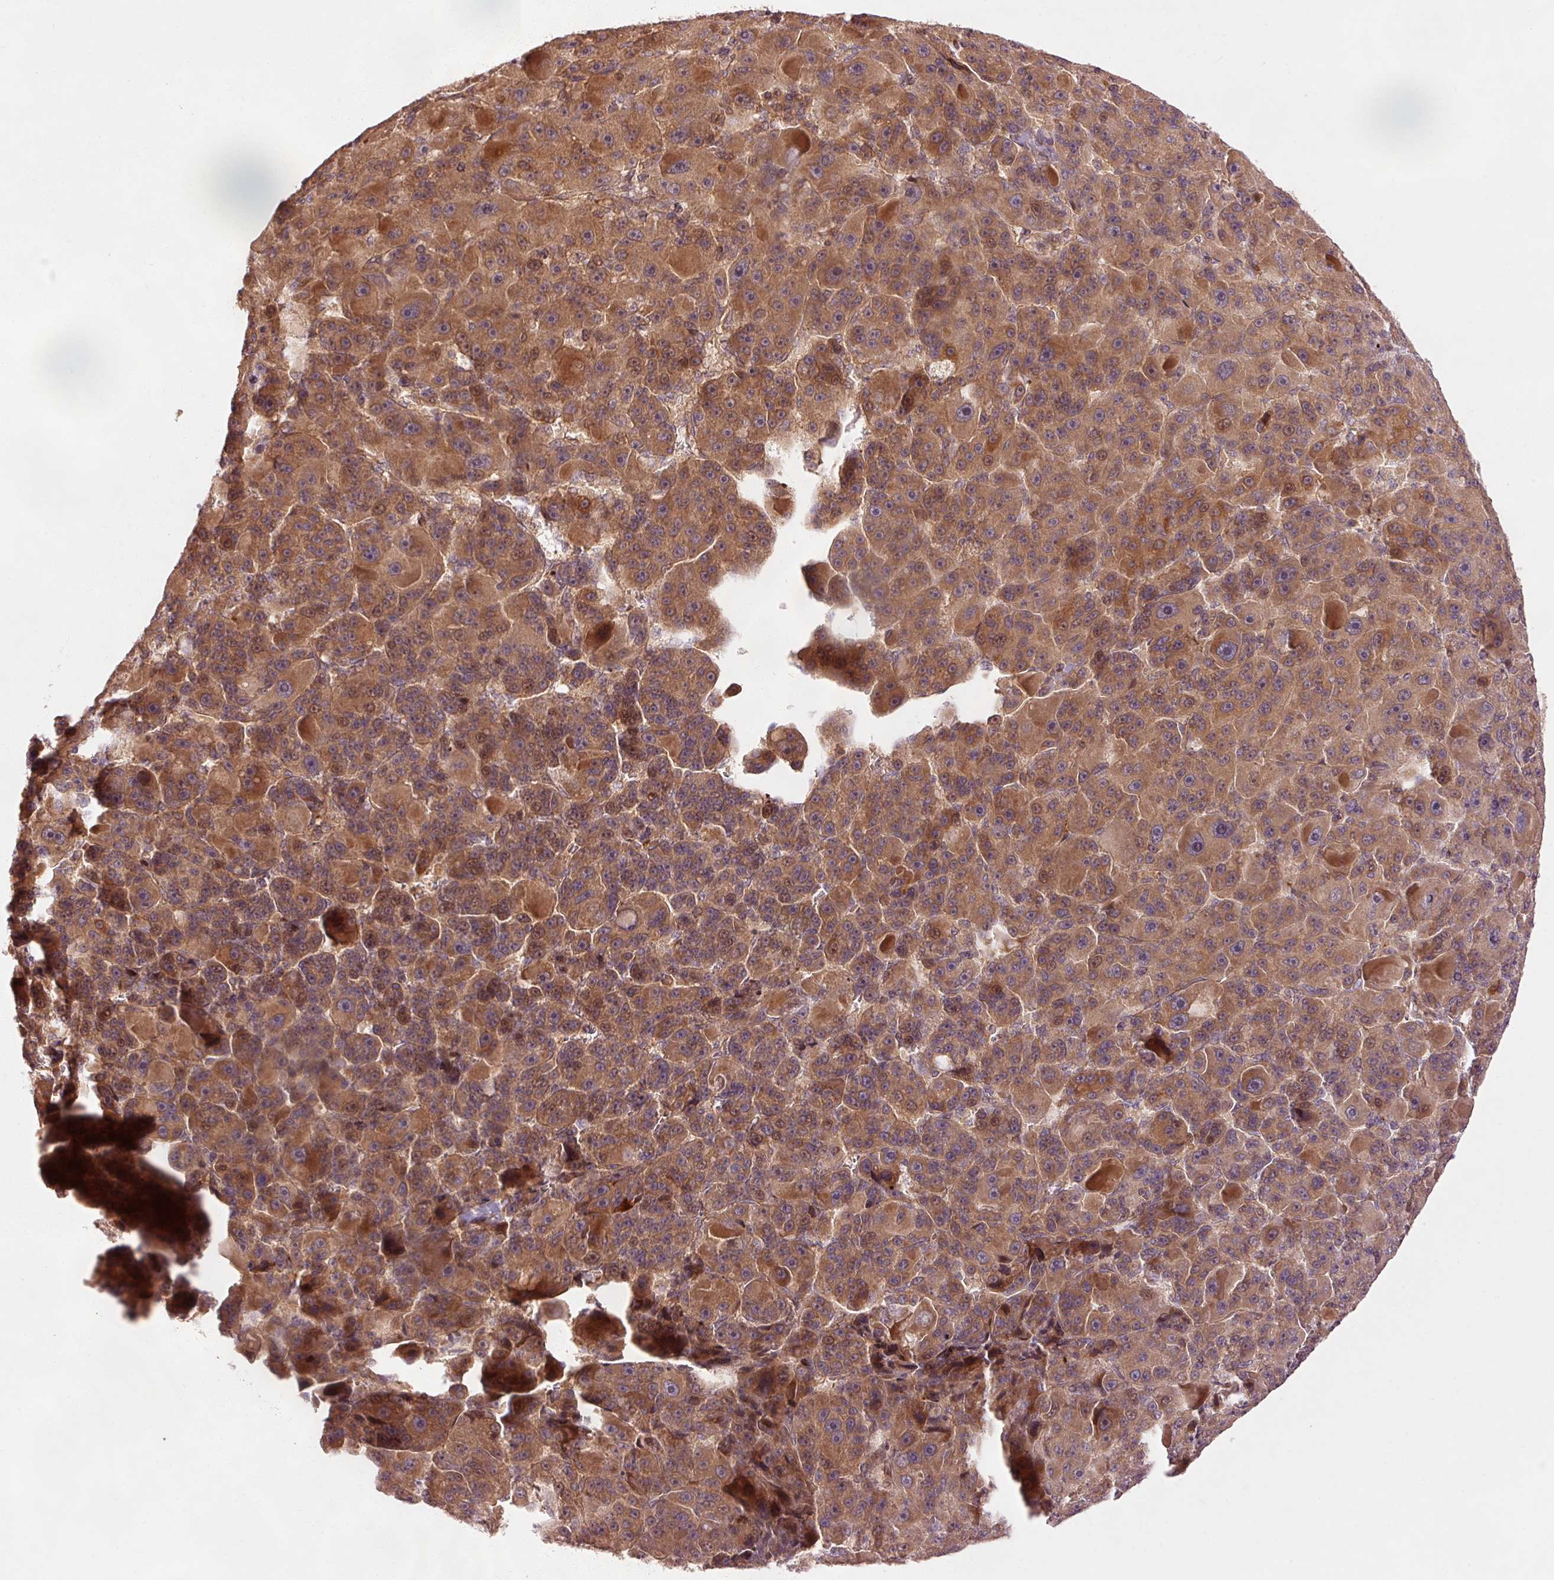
{"staining": {"intensity": "moderate", "quantity": ">75%", "location": "cytoplasmic/membranous,nuclear"}, "tissue": "liver cancer", "cell_type": "Tumor cells", "image_type": "cancer", "snomed": [{"axis": "morphology", "description": "Carcinoma, Hepatocellular, NOS"}, {"axis": "topography", "description": "Liver"}], "caption": "Protein positivity by IHC demonstrates moderate cytoplasmic/membranous and nuclear expression in approximately >75% of tumor cells in liver hepatocellular carcinoma. Using DAB (3,3'-diaminobenzidine) (brown) and hematoxylin (blue) stains, captured at high magnification using brightfield microscopy.", "gene": "CTNNA1", "patient": {"sex": "male", "age": 76}}